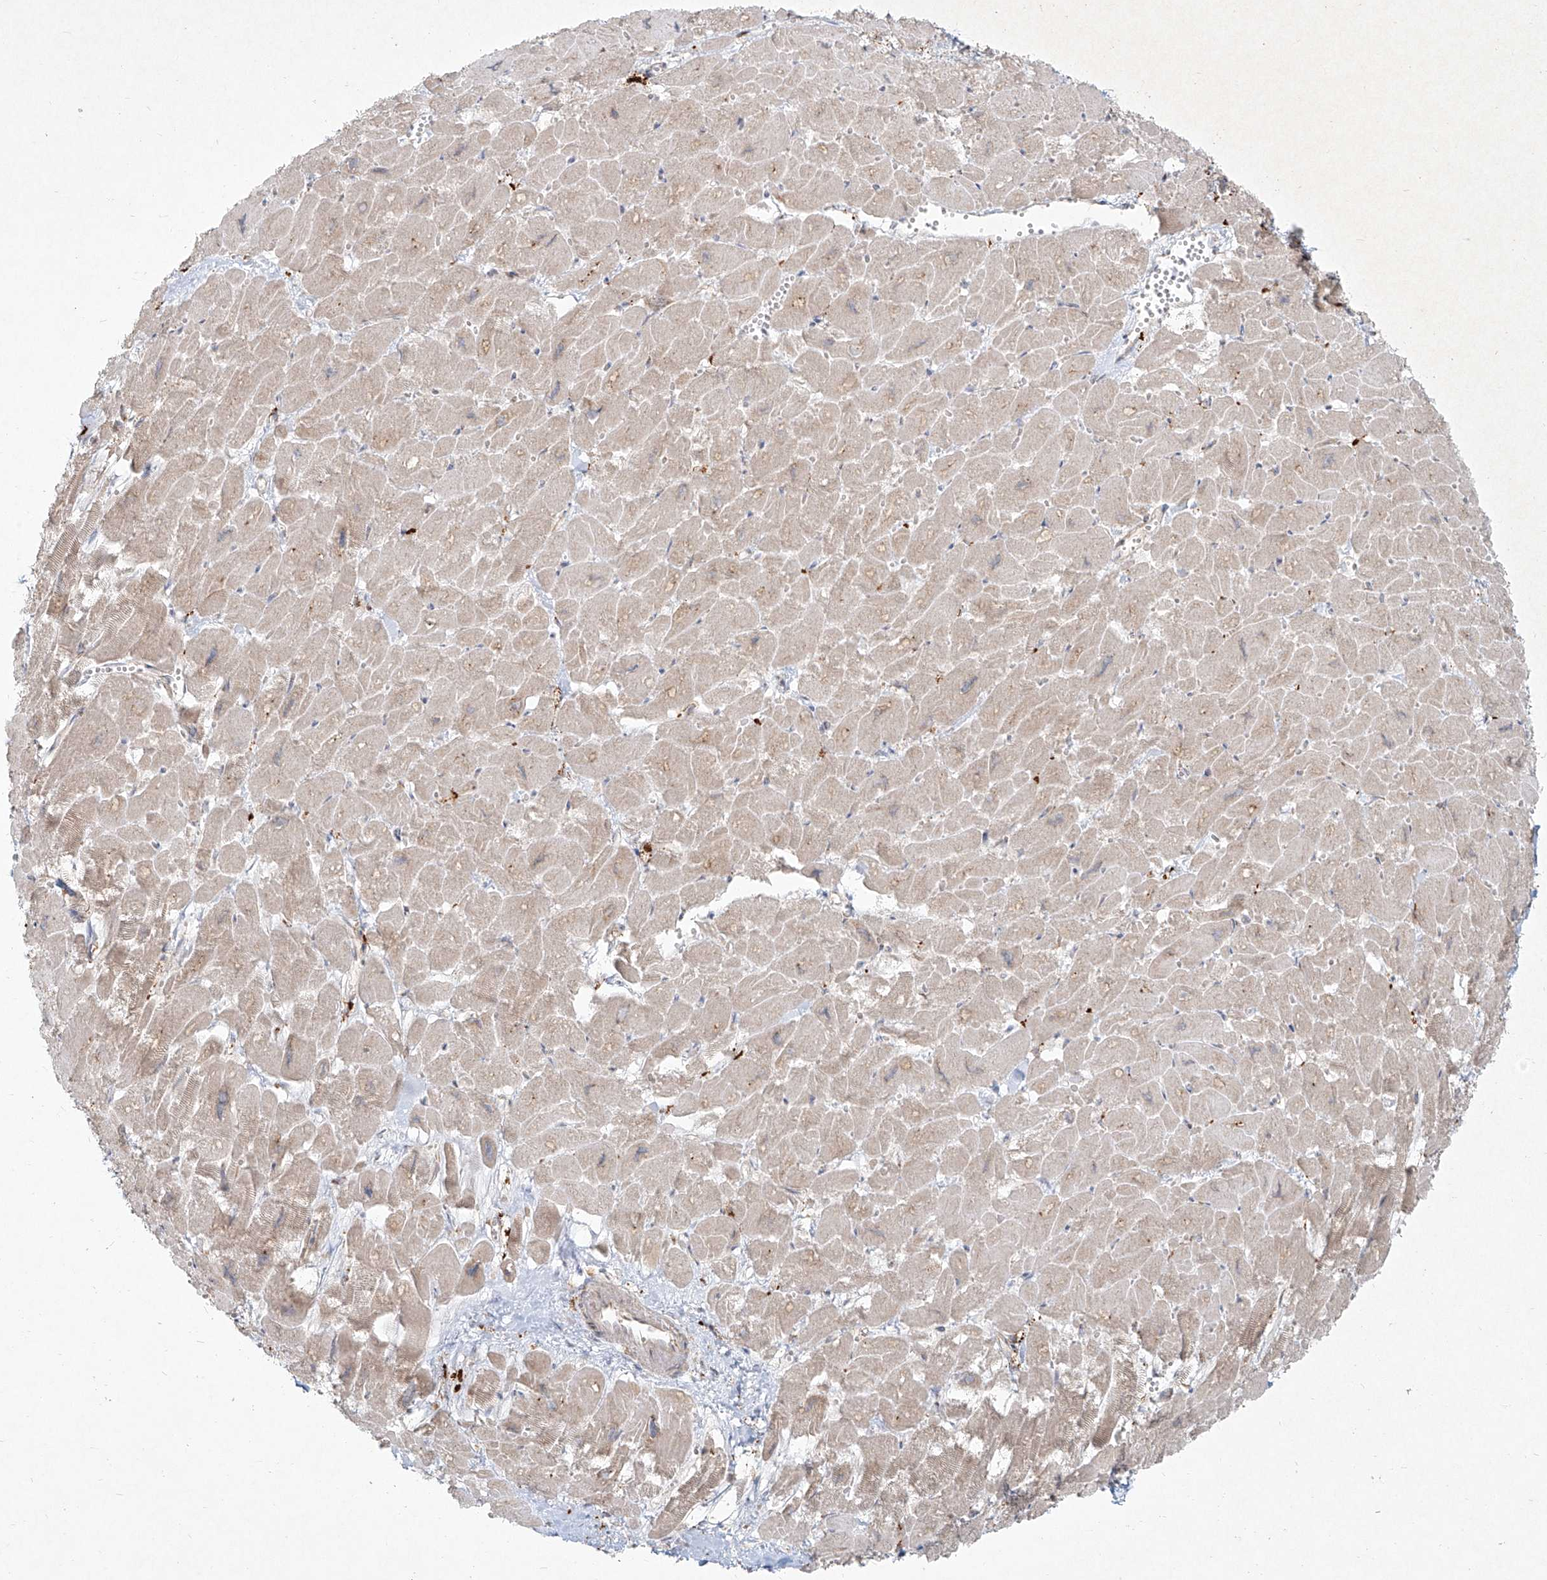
{"staining": {"intensity": "weak", "quantity": "25%-75%", "location": "cytoplasmic/membranous"}, "tissue": "heart muscle", "cell_type": "Cardiomyocytes", "image_type": "normal", "snomed": [{"axis": "morphology", "description": "Normal tissue, NOS"}, {"axis": "topography", "description": "Heart"}], "caption": "Immunohistochemical staining of unremarkable heart muscle exhibits 25%-75% levels of weak cytoplasmic/membranous protein positivity in about 25%-75% of cardiomyocytes. Using DAB (brown) and hematoxylin (blue) stains, captured at high magnification using brightfield microscopy.", "gene": "CD209", "patient": {"sex": "male", "age": 54}}